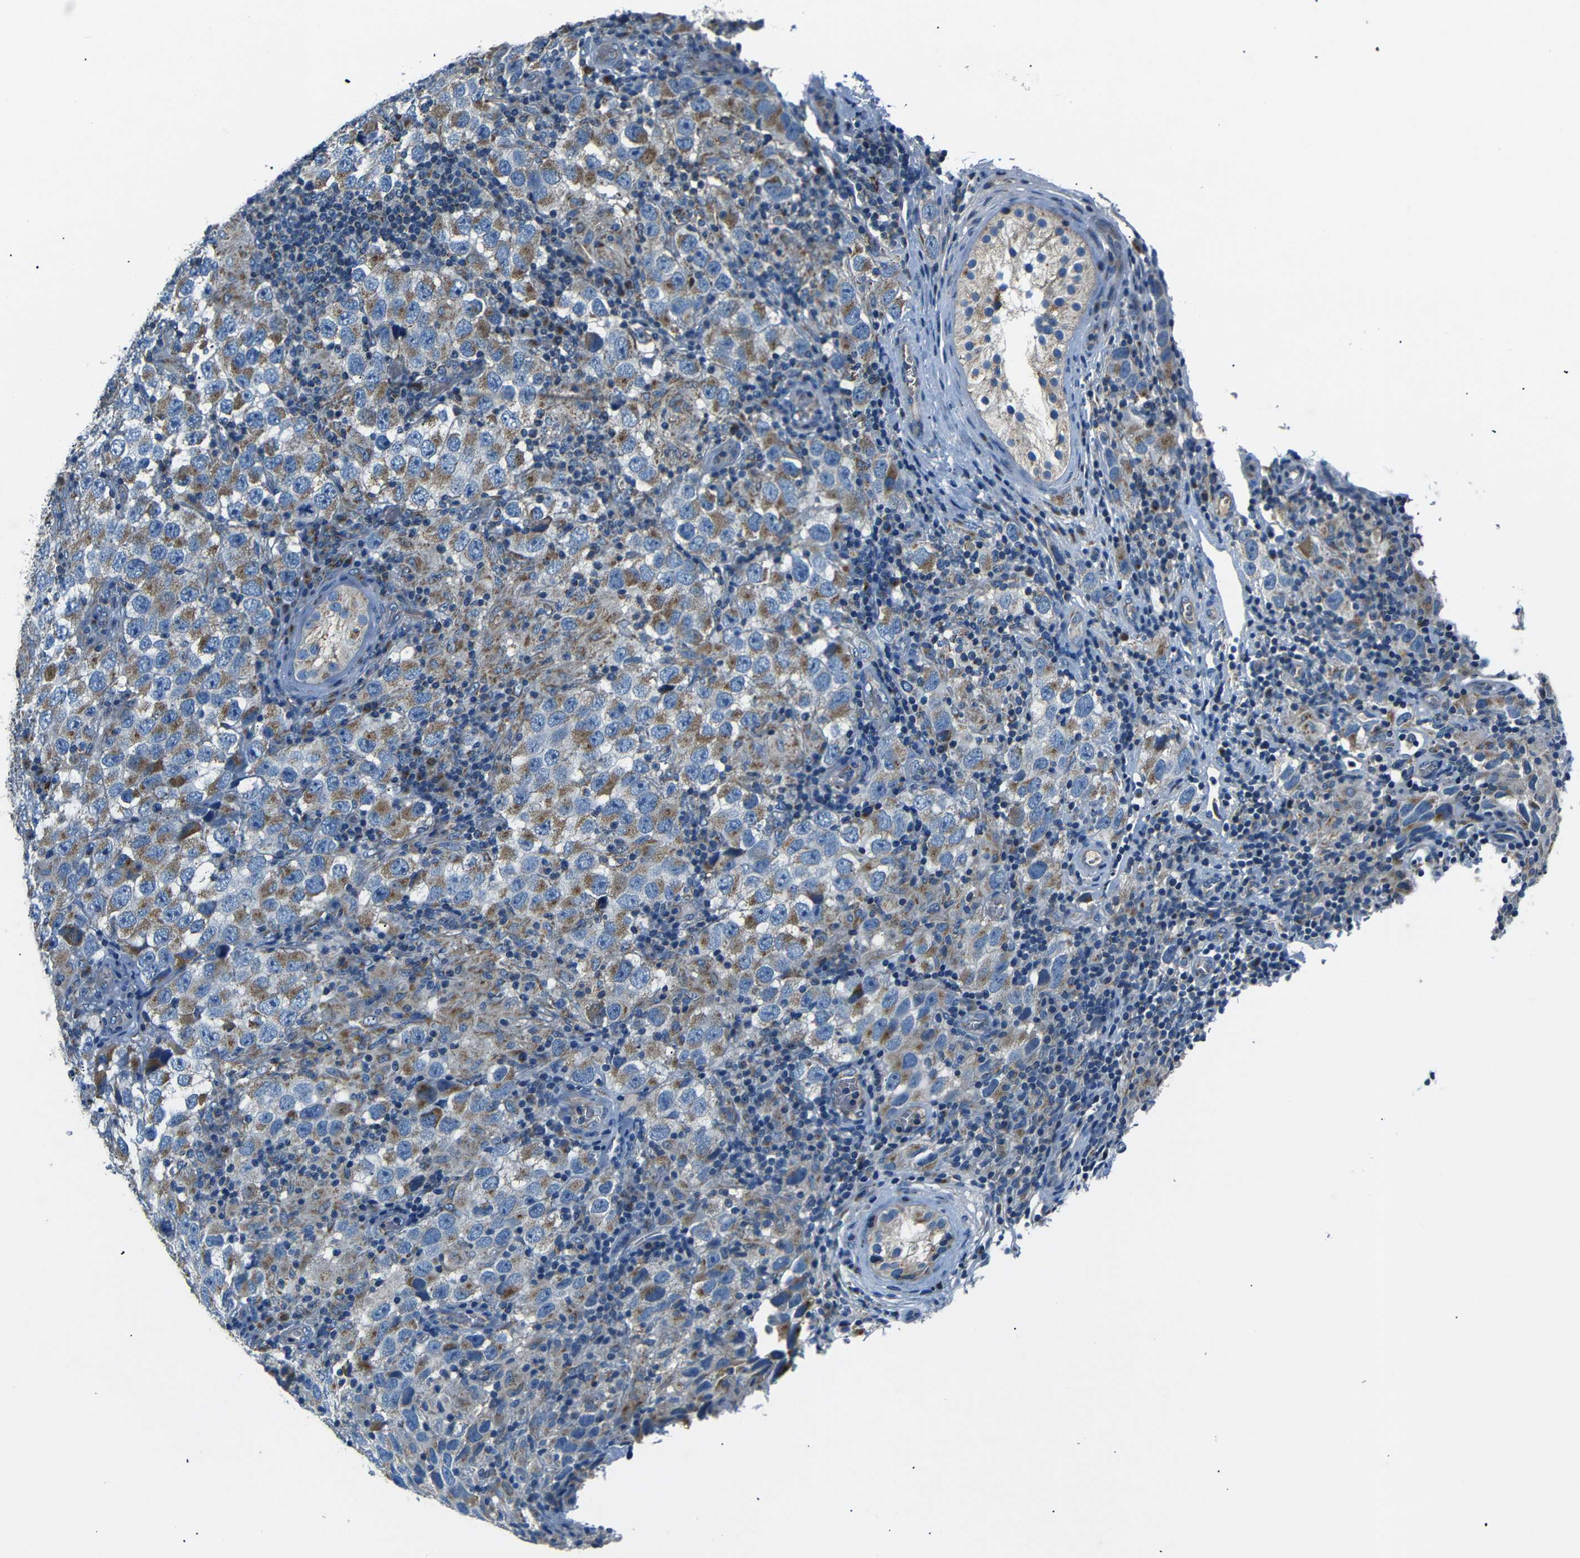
{"staining": {"intensity": "moderate", "quantity": ">75%", "location": "cytoplasmic/membranous"}, "tissue": "testis cancer", "cell_type": "Tumor cells", "image_type": "cancer", "snomed": [{"axis": "morphology", "description": "Carcinoma, Embryonal, NOS"}, {"axis": "topography", "description": "Testis"}], "caption": "Testis cancer tissue demonstrates moderate cytoplasmic/membranous expression in about >75% of tumor cells", "gene": "NETO2", "patient": {"sex": "male", "age": 21}}